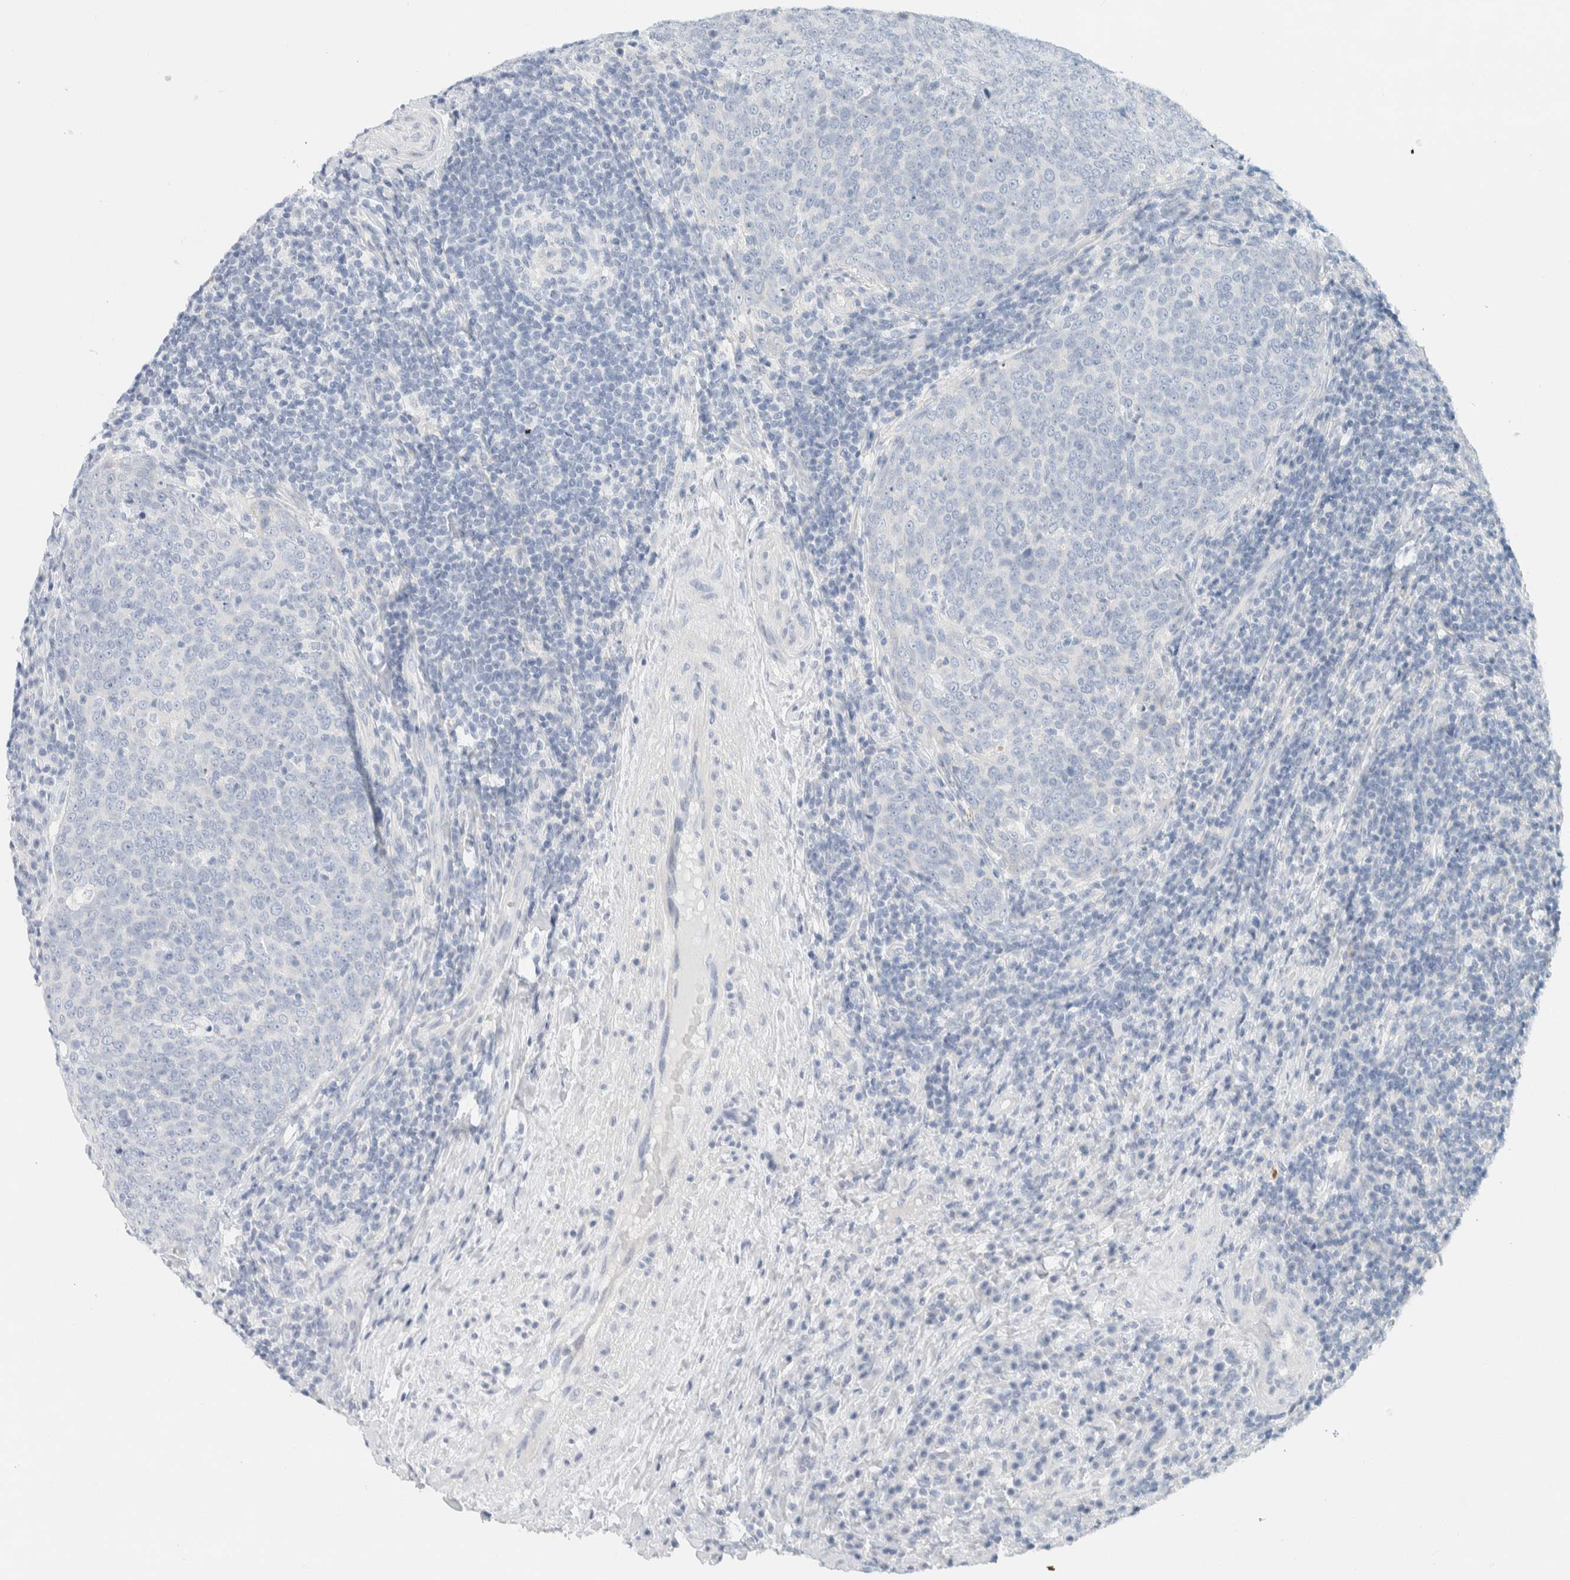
{"staining": {"intensity": "negative", "quantity": "none", "location": "none"}, "tissue": "head and neck cancer", "cell_type": "Tumor cells", "image_type": "cancer", "snomed": [{"axis": "morphology", "description": "Squamous cell carcinoma, NOS"}, {"axis": "morphology", "description": "Squamous cell carcinoma, metastatic, NOS"}, {"axis": "topography", "description": "Lymph node"}, {"axis": "topography", "description": "Head-Neck"}], "caption": "There is no significant staining in tumor cells of squamous cell carcinoma (head and neck). (Stains: DAB (3,3'-diaminobenzidine) immunohistochemistry with hematoxylin counter stain, Microscopy: brightfield microscopy at high magnification).", "gene": "ALOX12B", "patient": {"sex": "male", "age": 62}}